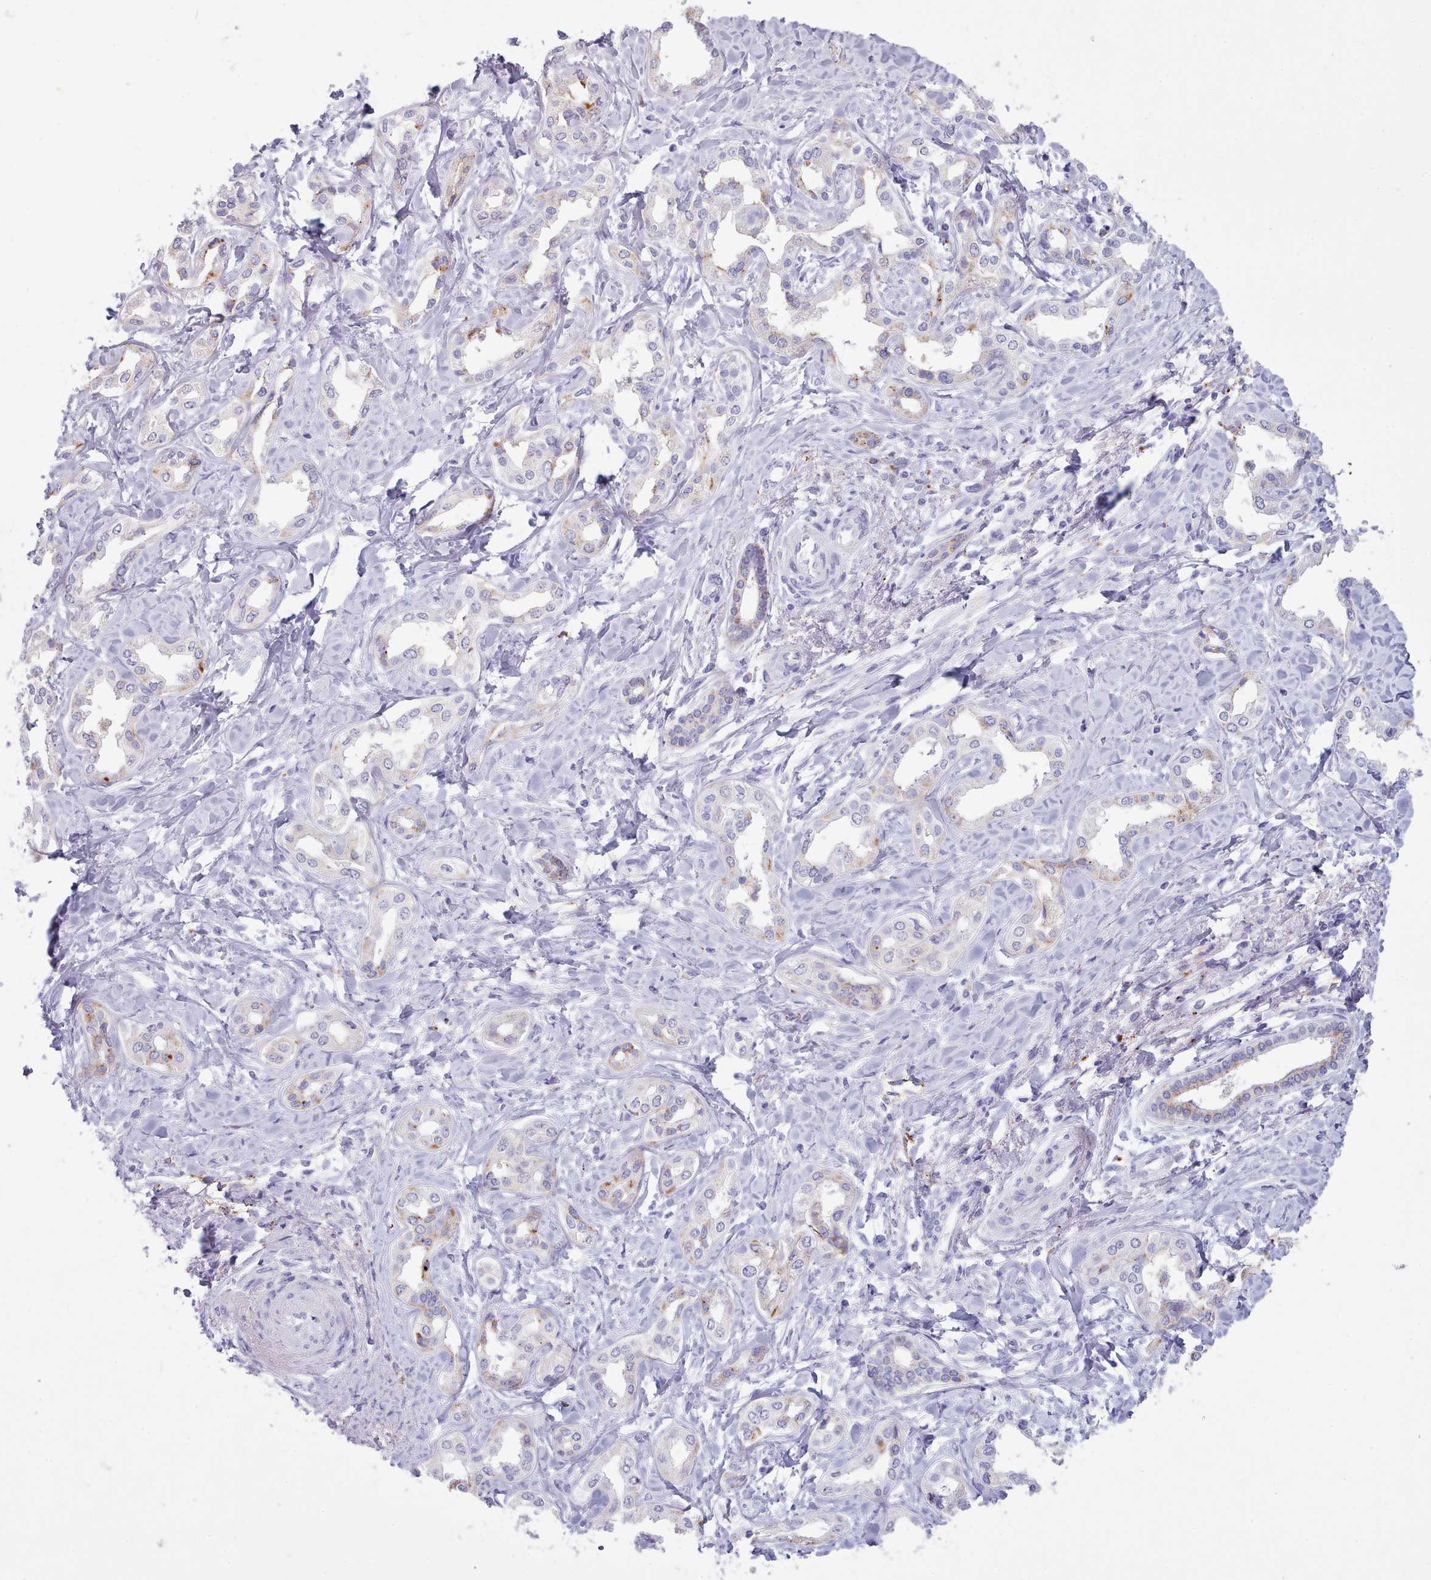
{"staining": {"intensity": "moderate", "quantity": "<25%", "location": "nuclear"}, "tissue": "liver cancer", "cell_type": "Tumor cells", "image_type": "cancer", "snomed": [{"axis": "morphology", "description": "Cholangiocarcinoma"}, {"axis": "topography", "description": "Liver"}], "caption": "This image reveals IHC staining of human liver cancer (cholangiocarcinoma), with low moderate nuclear positivity in approximately <25% of tumor cells.", "gene": "GAA", "patient": {"sex": "female", "age": 77}}